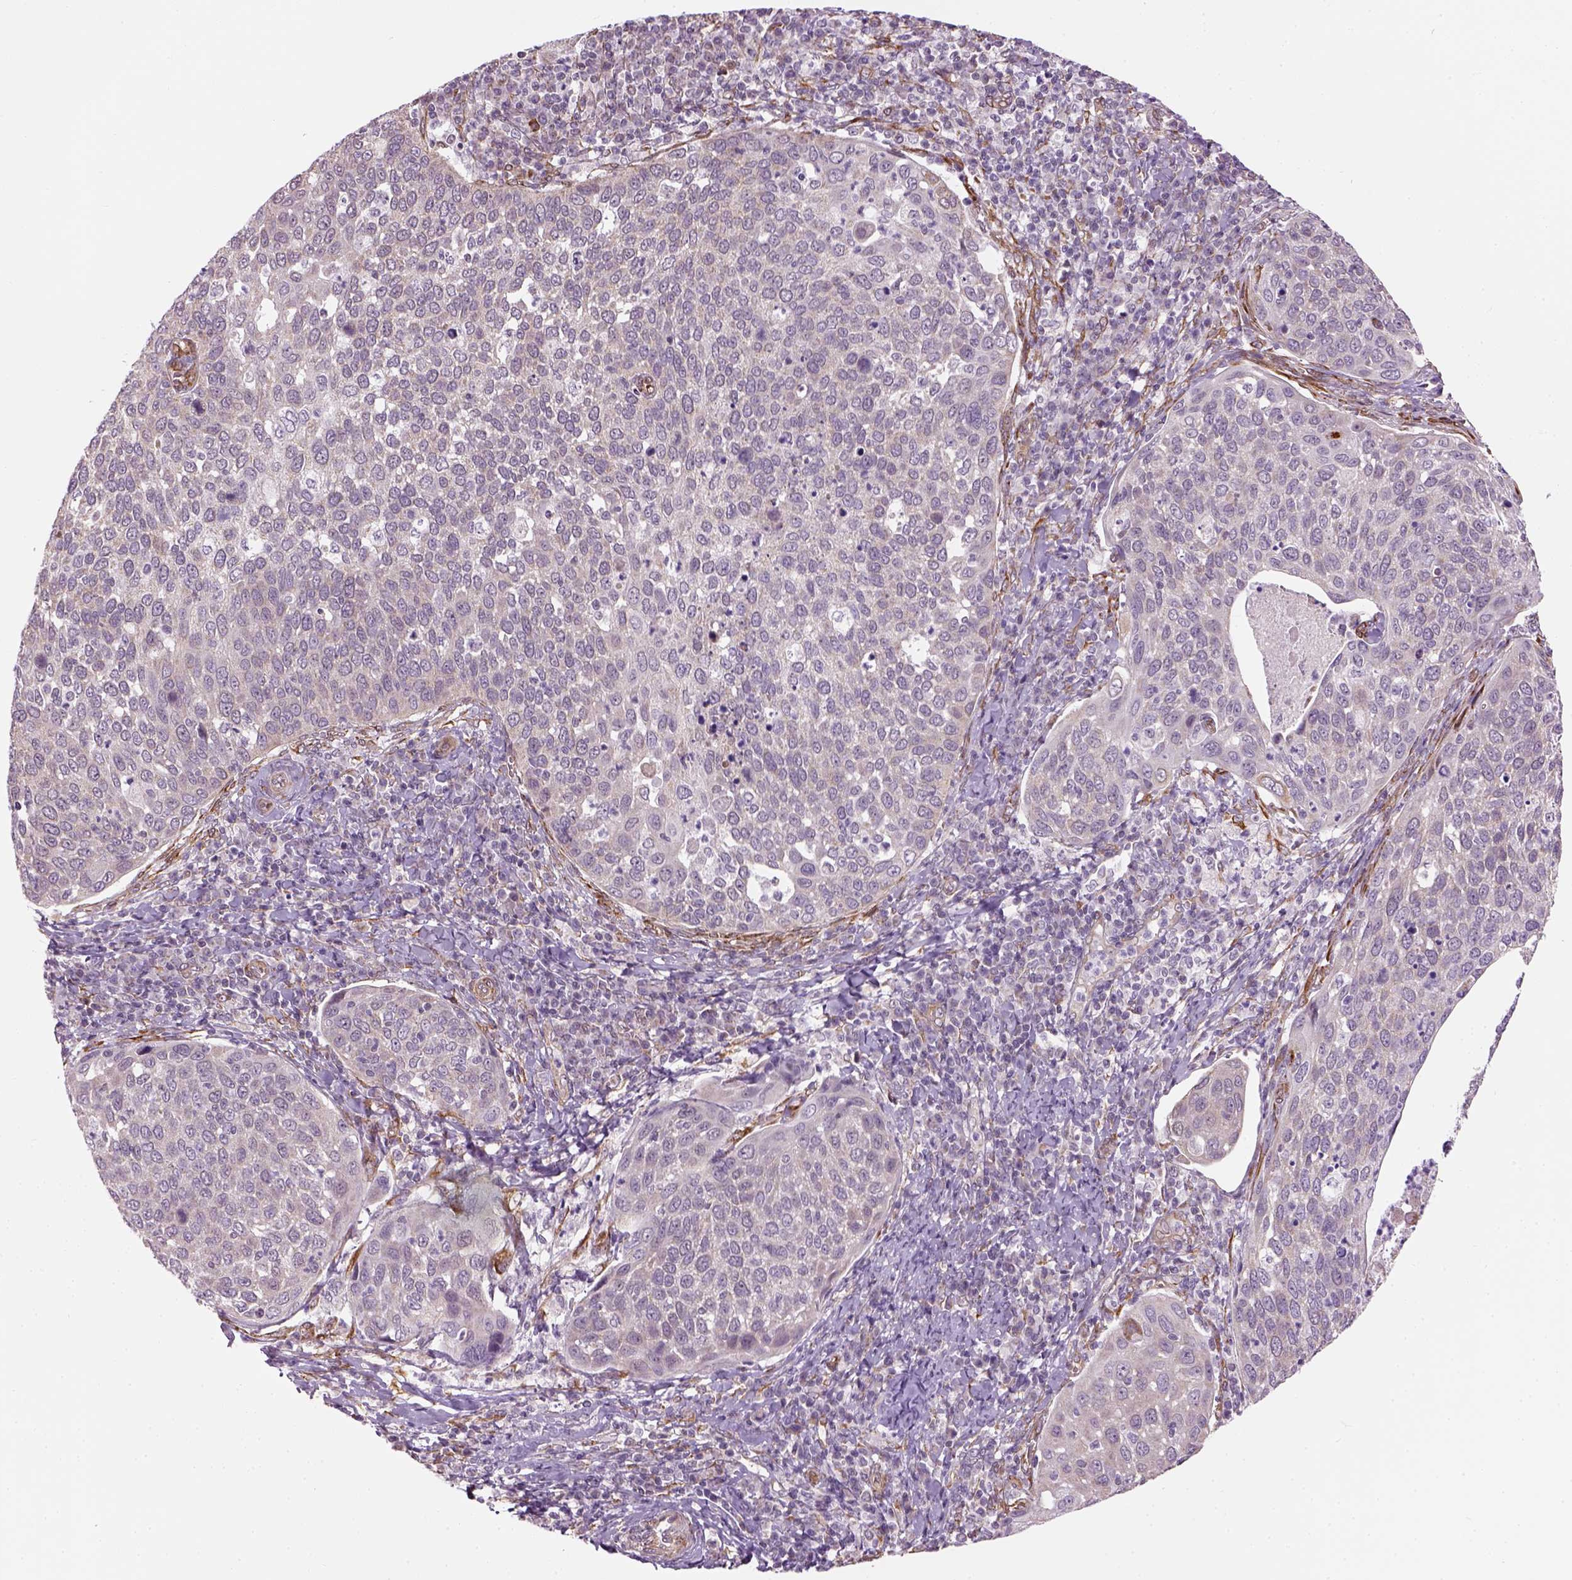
{"staining": {"intensity": "negative", "quantity": "none", "location": "none"}, "tissue": "cervical cancer", "cell_type": "Tumor cells", "image_type": "cancer", "snomed": [{"axis": "morphology", "description": "Squamous cell carcinoma, NOS"}, {"axis": "topography", "description": "Cervix"}], "caption": "Immunohistochemistry (IHC) of human squamous cell carcinoma (cervical) exhibits no expression in tumor cells. (DAB immunohistochemistry (IHC) with hematoxylin counter stain).", "gene": "XK", "patient": {"sex": "female", "age": 54}}